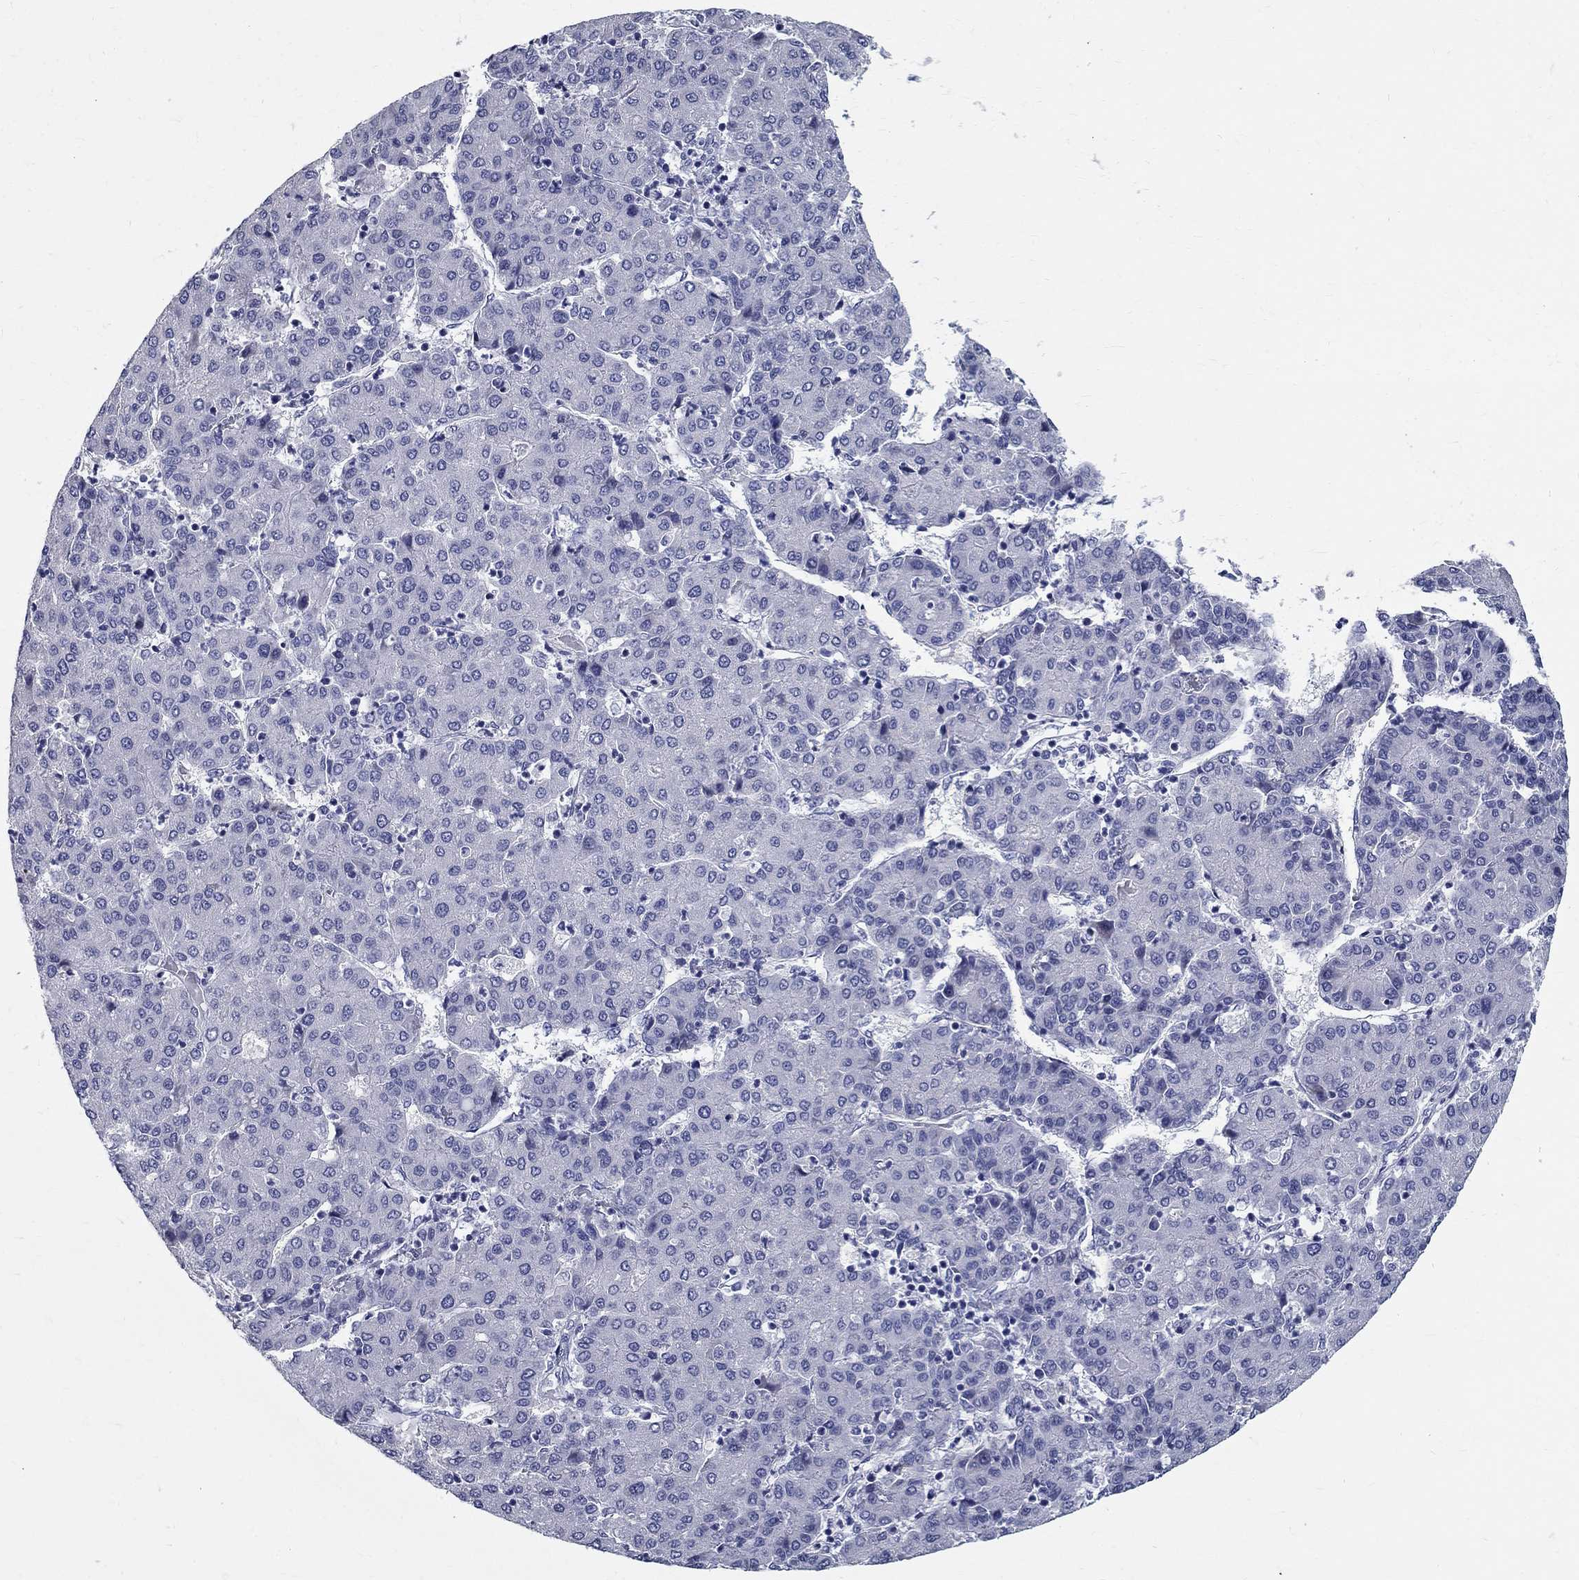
{"staining": {"intensity": "negative", "quantity": "none", "location": "none"}, "tissue": "liver cancer", "cell_type": "Tumor cells", "image_type": "cancer", "snomed": [{"axis": "morphology", "description": "Carcinoma, Hepatocellular, NOS"}, {"axis": "topography", "description": "Liver"}], "caption": "Immunohistochemical staining of liver hepatocellular carcinoma reveals no significant staining in tumor cells.", "gene": "TGM4", "patient": {"sex": "male", "age": 65}}